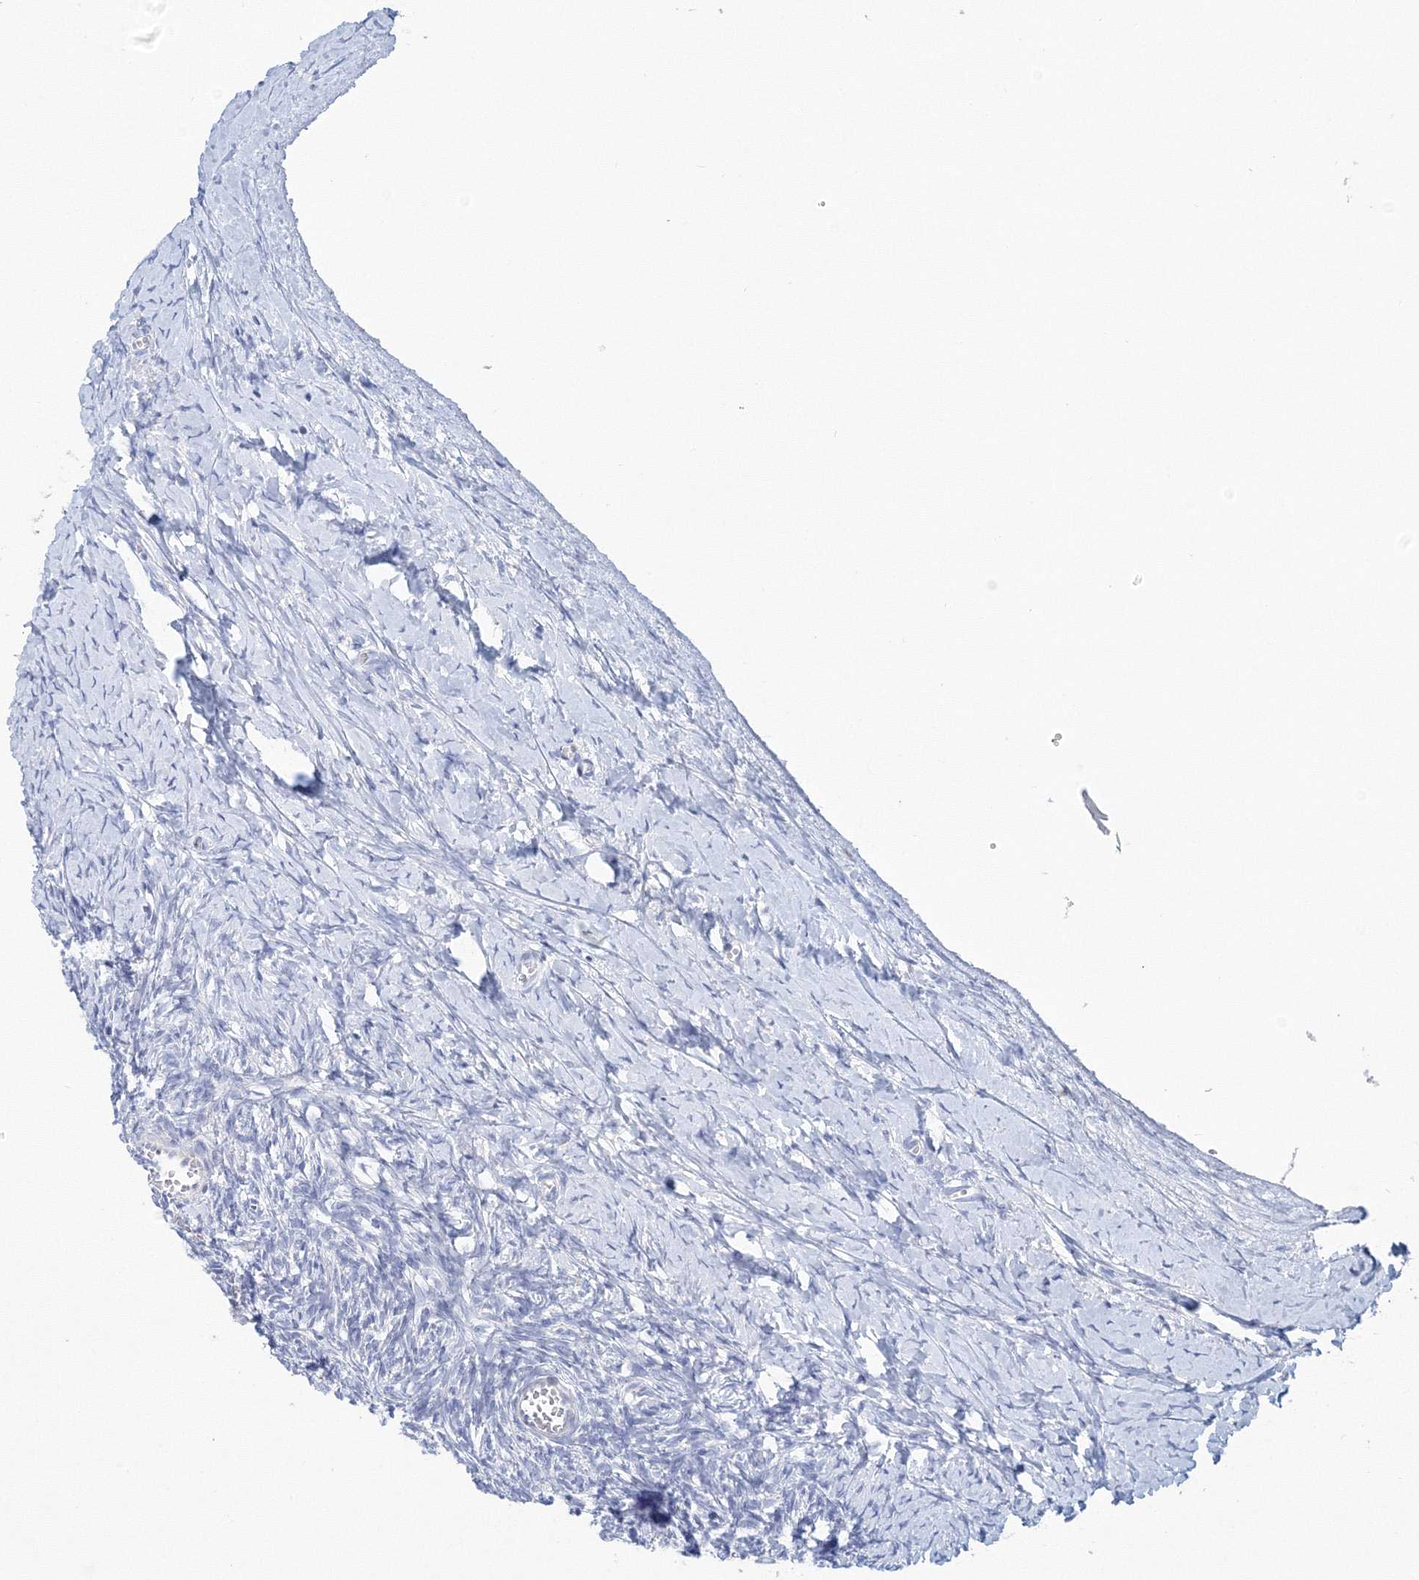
{"staining": {"intensity": "negative", "quantity": "none", "location": "none"}, "tissue": "ovary", "cell_type": "Ovarian stroma cells", "image_type": "normal", "snomed": [{"axis": "morphology", "description": "Normal tissue, NOS"}, {"axis": "morphology", "description": "Developmental malformation"}, {"axis": "topography", "description": "Ovary"}], "caption": "The micrograph demonstrates no staining of ovarian stroma cells in normal ovary.", "gene": "LRRIQ4", "patient": {"sex": "female", "age": 39}}